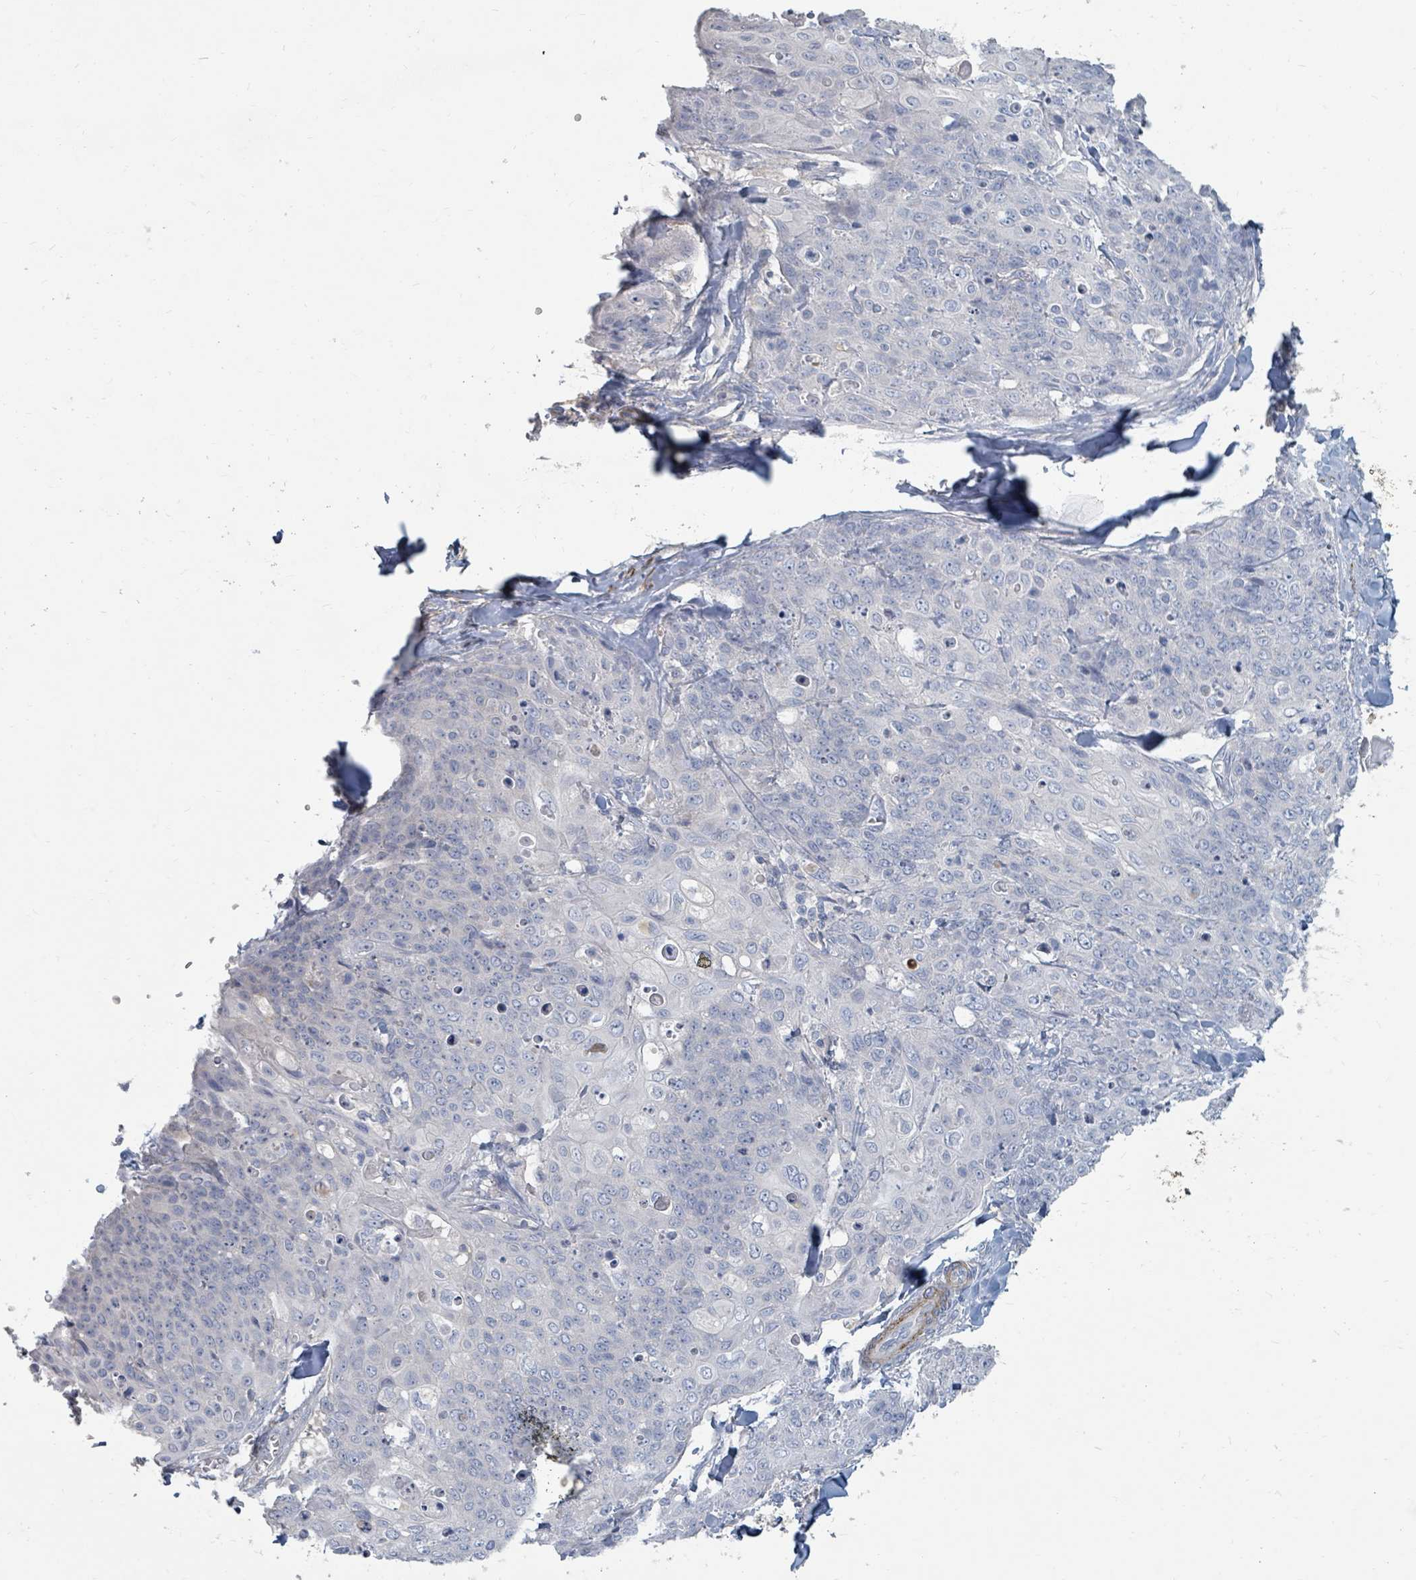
{"staining": {"intensity": "negative", "quantity": "none", "location": "none"}, "tissue": "skin cancer", "cell_type": "Tumor cells", "image_type": "cancer", "snomed": [{"axis": "morphology", "description": "Squamous cell carcinoma, NOS"}, {"axis": "topography", "description": "Skin"}, {"axis": "topography", "description": "Vulva"}], "caption": "Protein analysis of skin cancer exhibits no significant positivity in tumor cells.", "gene": "ARGFX", "patient": {"sex": "female", "age": 85}}